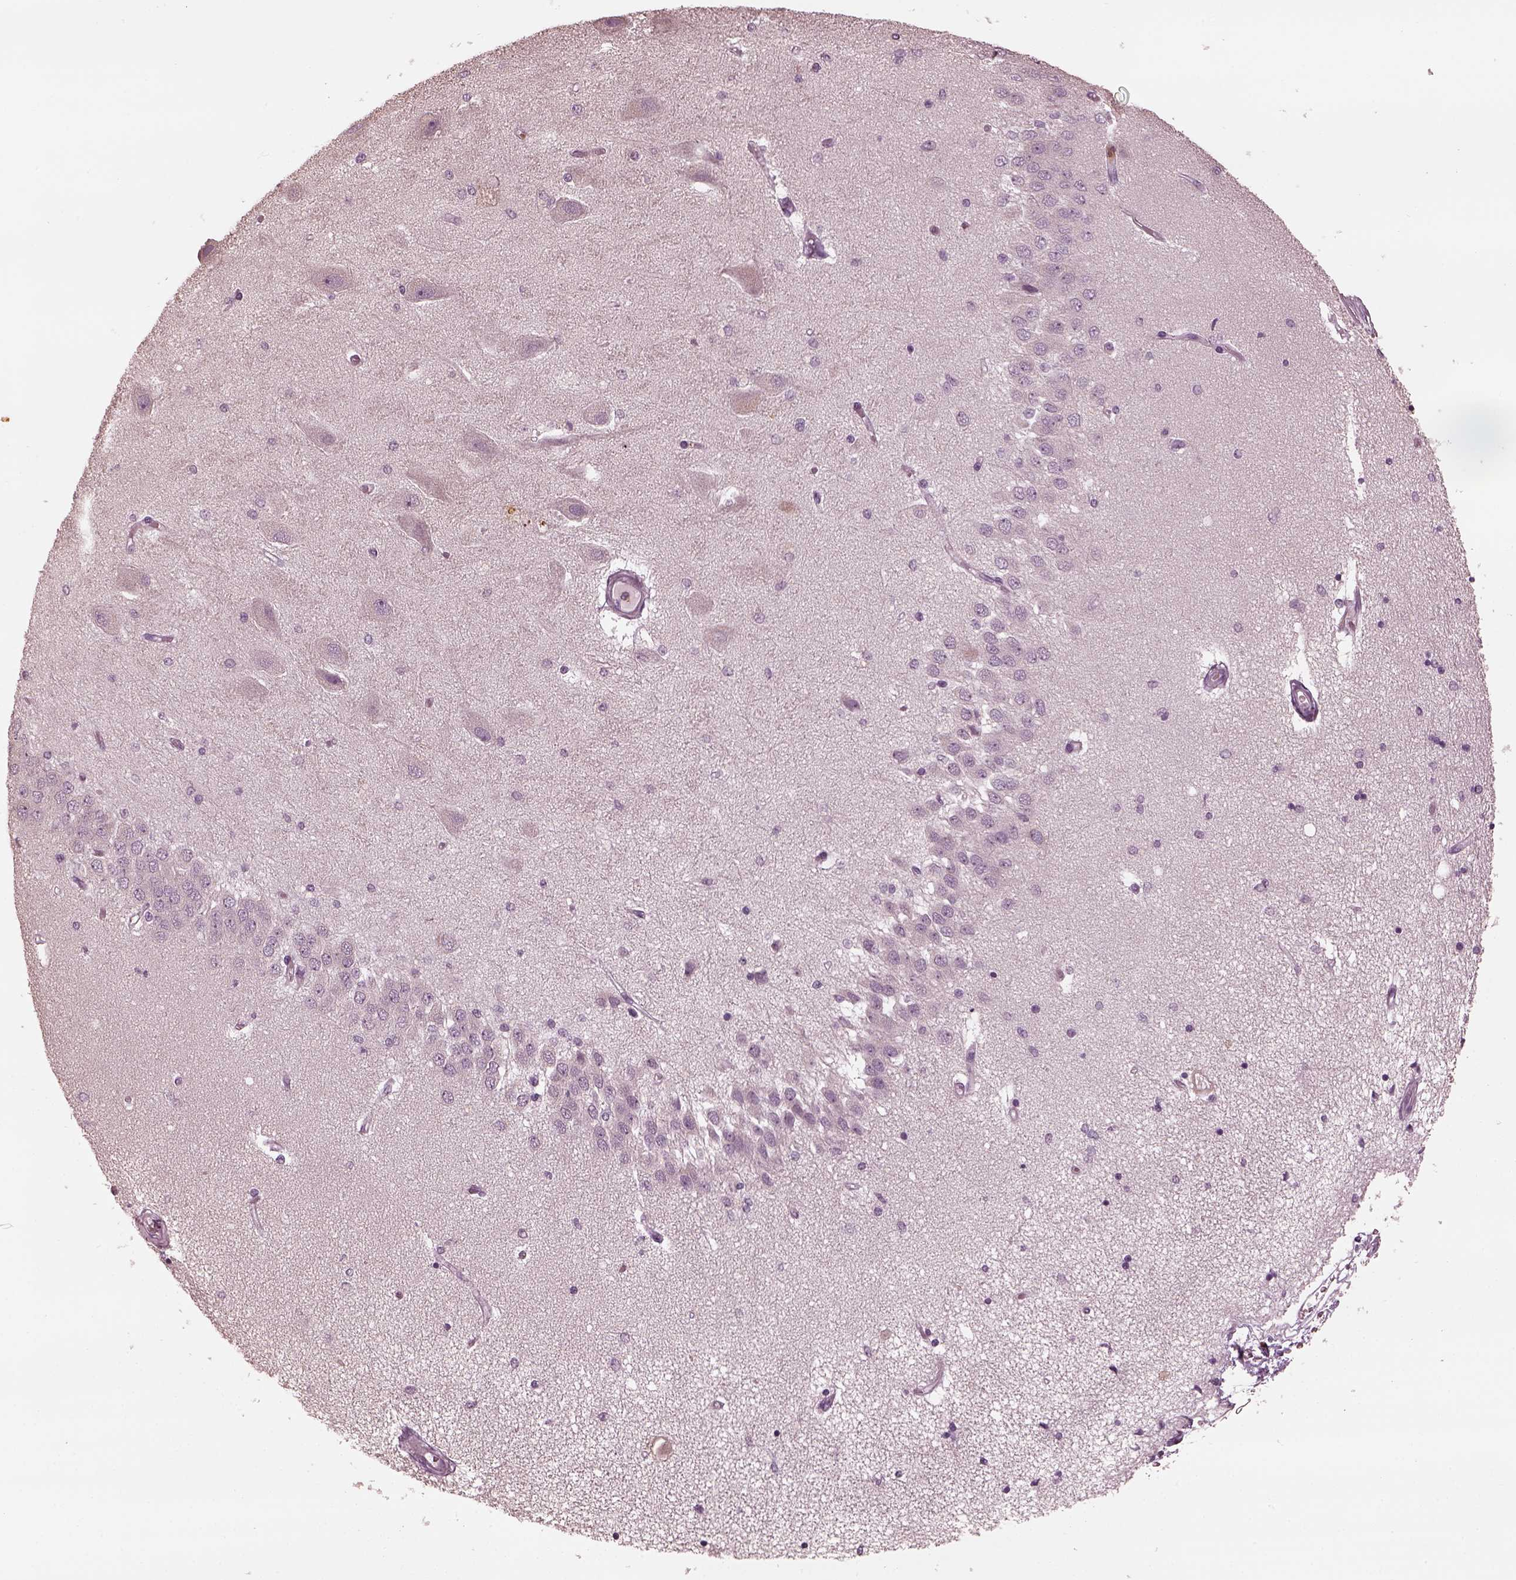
{"staining": {"intensity": "negative", "quantity": "none", "location": "none"}, "tissue": "hippocampus", "cell_type": "Glial cells", "image_type": "normal", "snomed": [{"axis": "morphology", "description": "Normal tissue, NOS"}, {"axis": "topography", "description": "Hippocampus"}], "caption": "DAB (3,3'-diaminobenzidine) immunohistochemical staining of normal hippocampus demonstrates no significant positivity in glial cells. The staining was performed using DAB (3,3'-diaminobenzidine) to visualize the protein expression in brown, while the nuclei were stained in blue with hematoxylin (Magnification: 20x).", "gene": "PSTPIP2", "patient": {"sex": "female", "age": 54}}